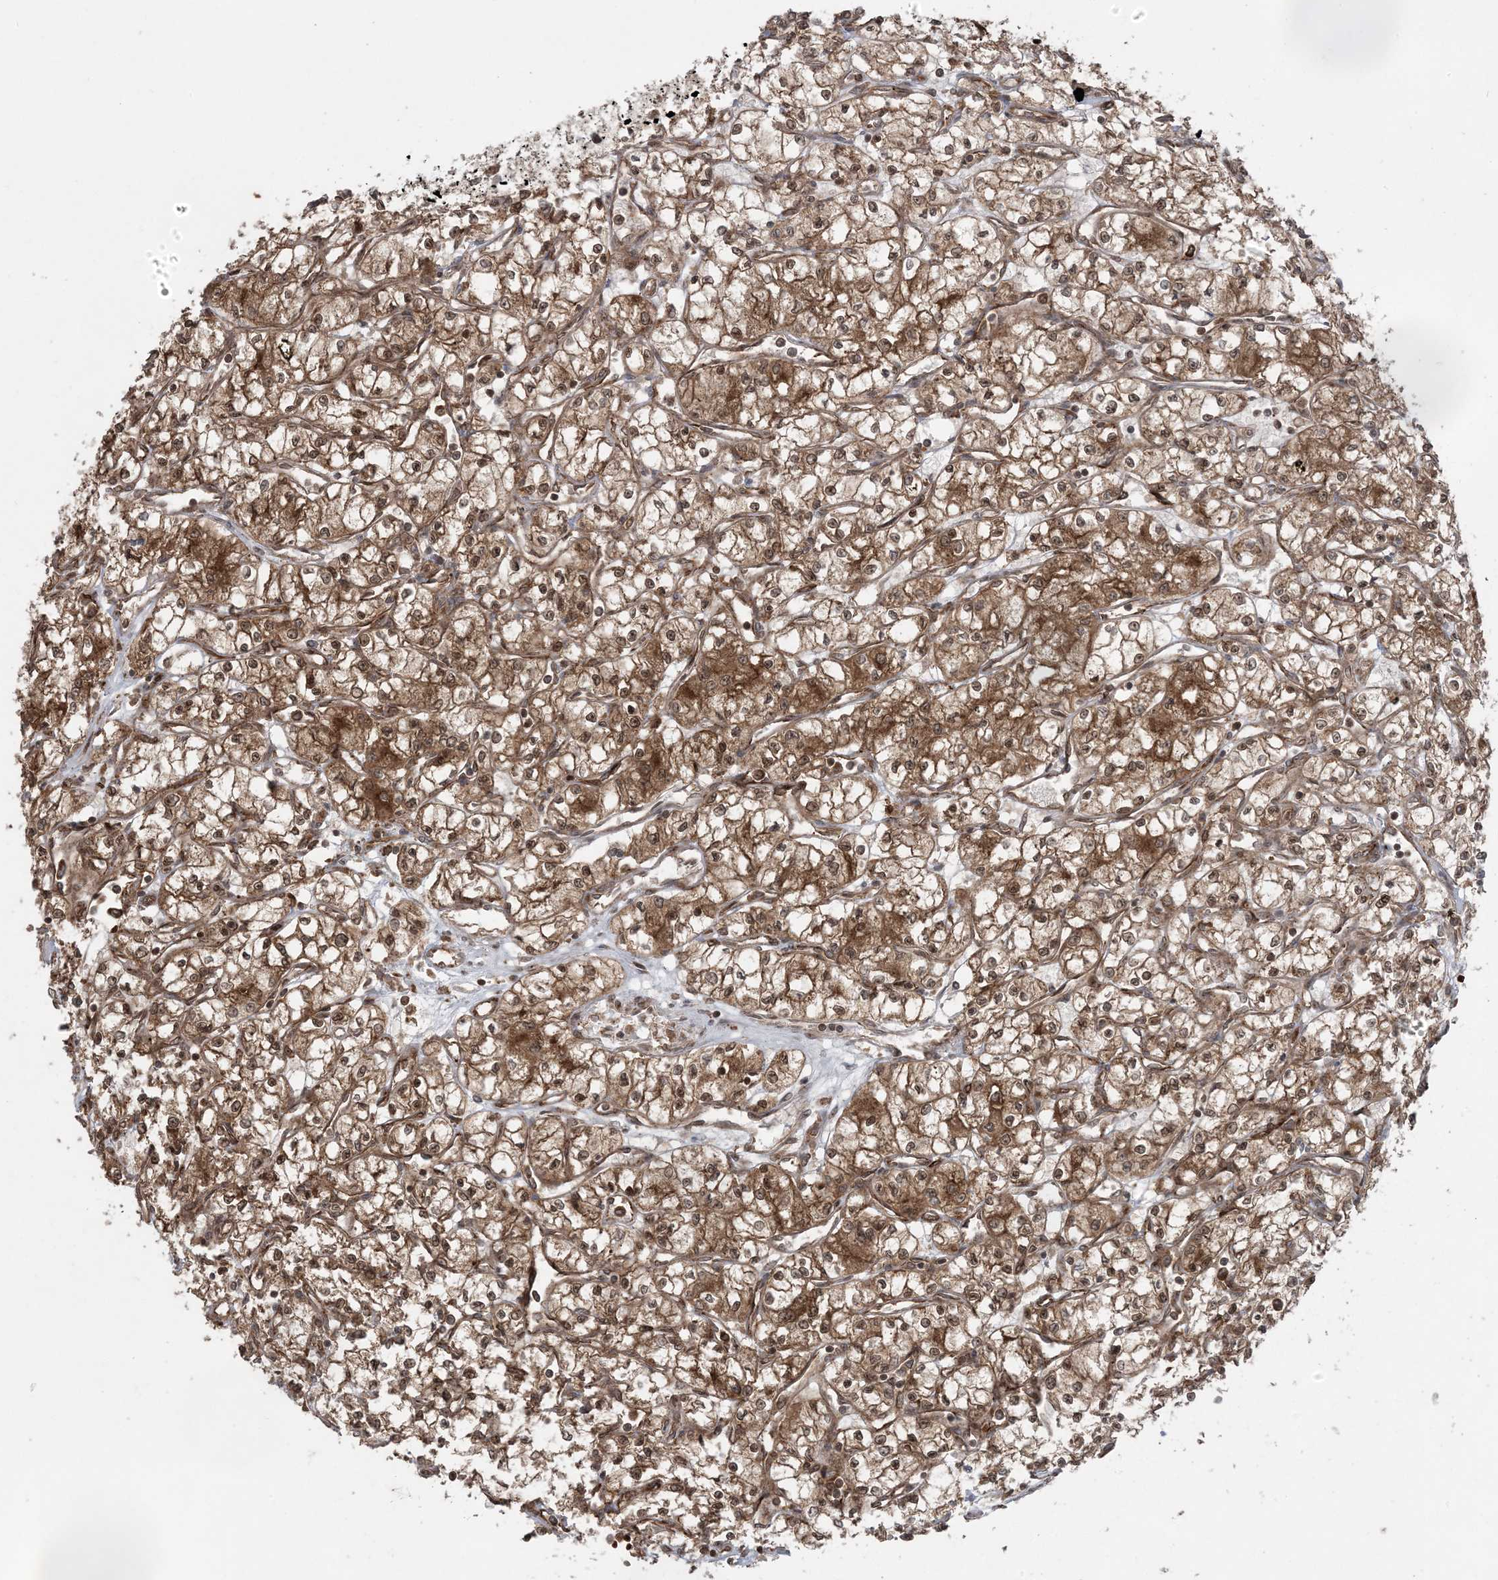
{"staining": {"intensity": "moderate", "quantity": ">75%", "location": "cytoplasmic/membranous,nuclear"}, "tissue": "renal cancer", "cell_type": "Tumor cells", "image_type": "cancer", "snomed": [{"axis": "morphology", "description": "Adenocarcinoma, NOS"}, {"axis": "topography", "description": "Kidney"}], "caption": "A histopathology image of renal cancer stained for a protein shows moderate cytoplasmic/membranous and nuclear brown staining in tumor cells.", "gene": "DDX19B", "patient": {"sex": "male", "age": 59}}